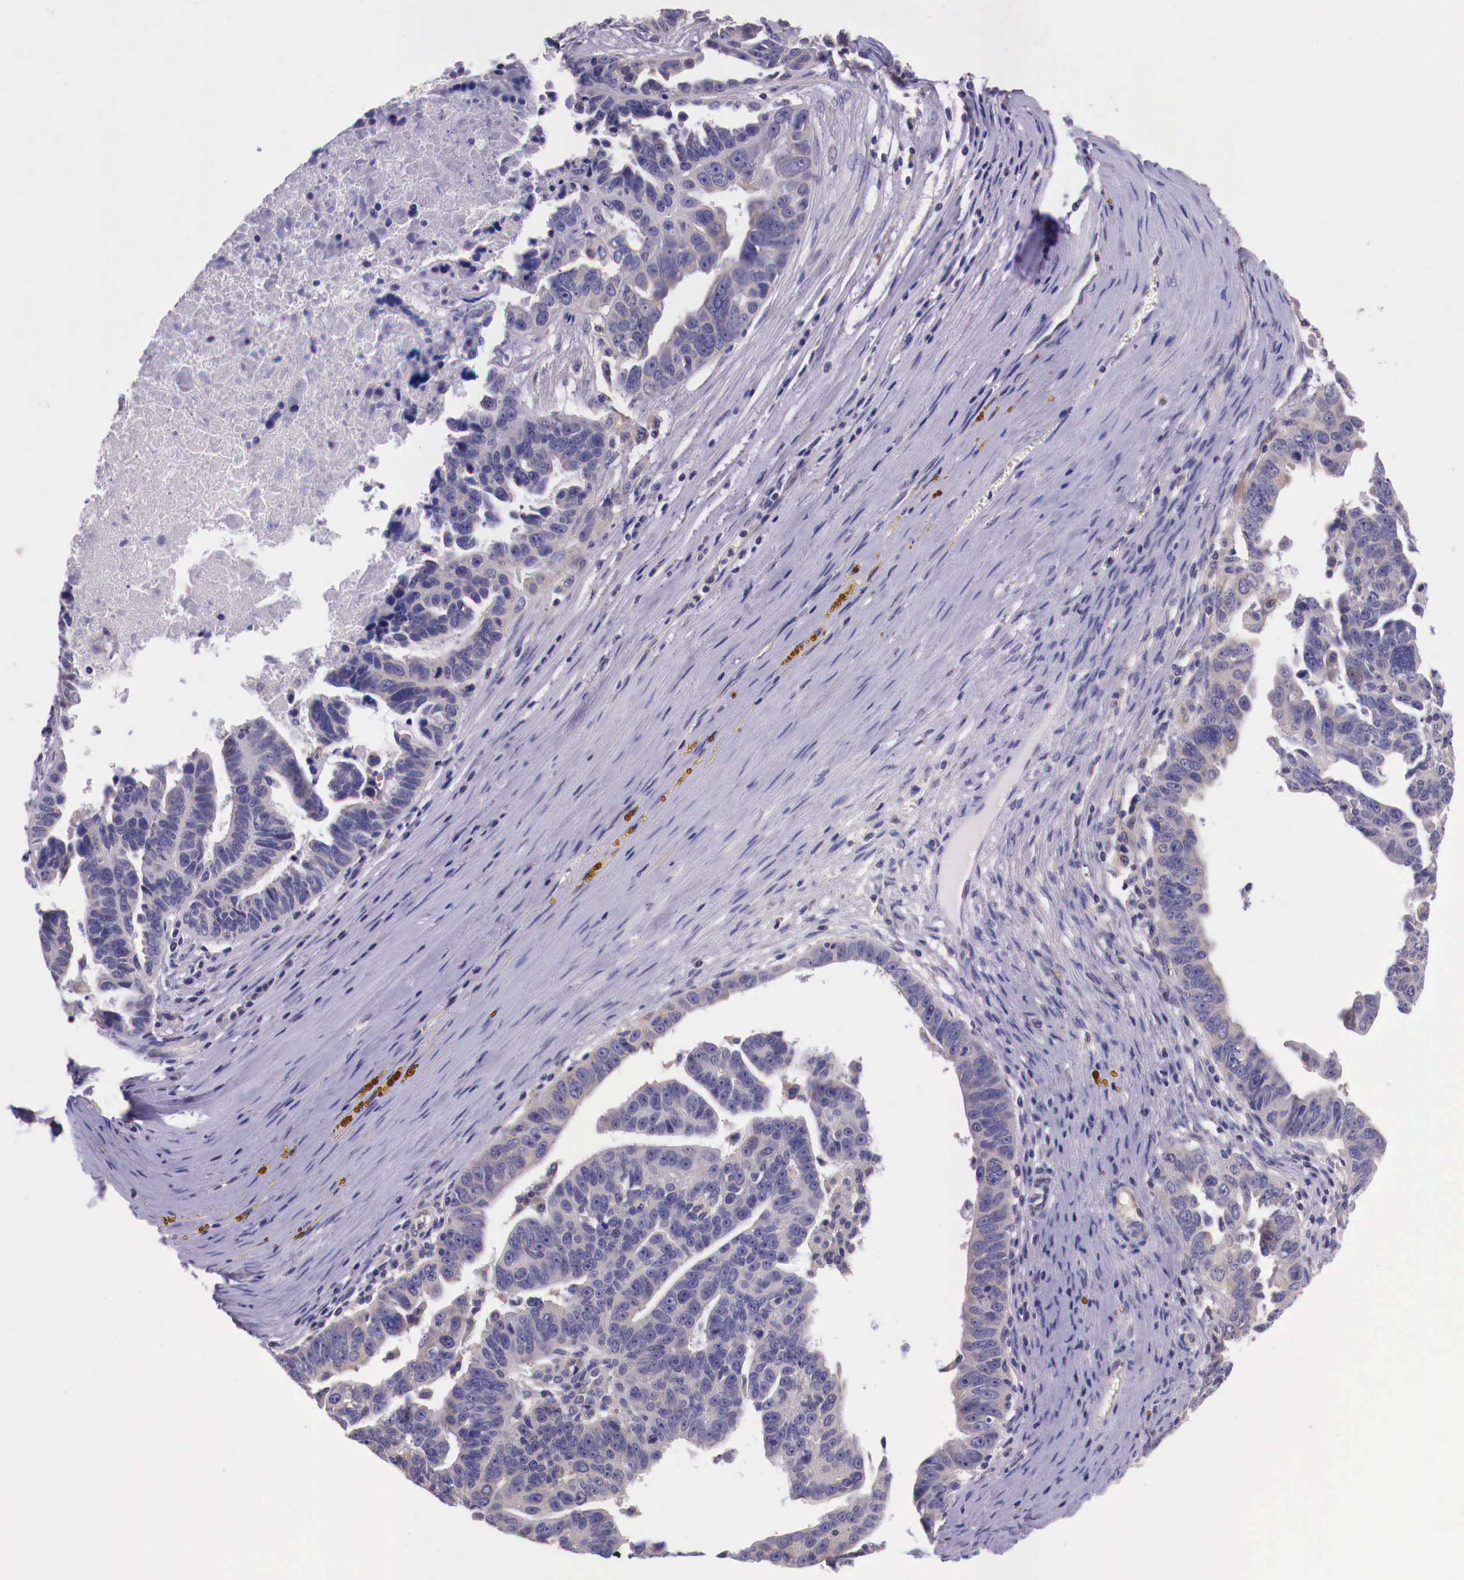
{"staining": {"intensity": "weak", "quantity": "<25%", "location": "cytoplasmic/membranous"}, "tissue": "ovarian cancer", "cell_type": "Tumor cells", "image_type": "cancer", "snomed": [{"axis": "morphology", "description": "Carcinoma, endometroid"}, {"axis": "morphology", "description": "Cystadenocarcinoma, serous, NOS"}, {"axis": "topography", "description": "Ovary"}], "caption": "A high-resolution histopathology image shows immunohistochemistry staining of ovarian cancer, which demonstrates no significant positivity in tumor cells. (IHC, brightfield microscopy, high magnification).", "gene": "GRIPAP1", "patient": {"sex": "female", "age": 45}}